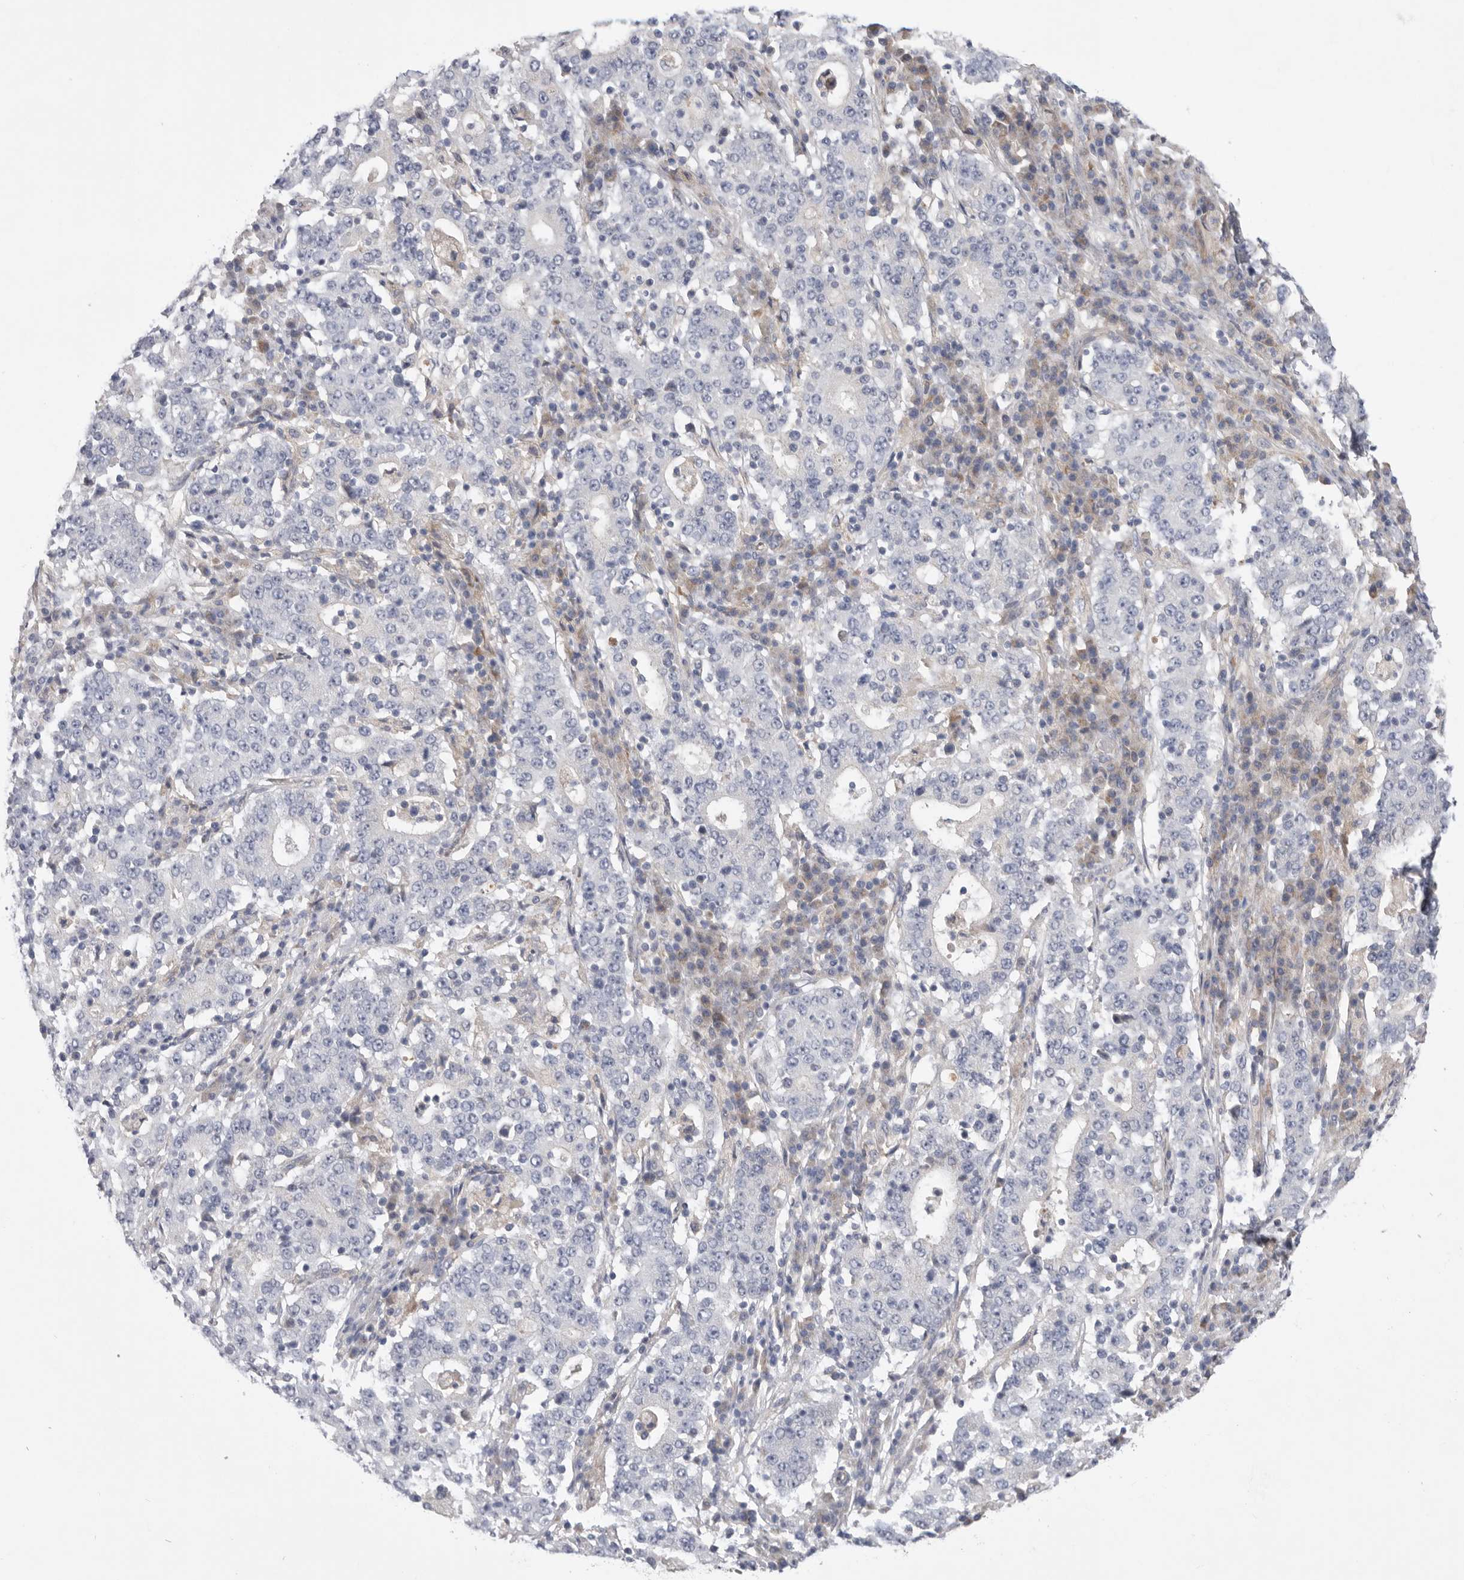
{"staining": {"intensity": "negative", "quantity": "none", "location": "none"}, "tissue": "stomach cancer", "cell_type": "Tumor cells", "image_type": "cancer", "snomed": [{"axis": "morphology", "description": "Adenocarcinoma, NOS"}, {"axis": "topography", "description": "Stomach"}], "caption": "This is an IHC micrograph of human stomach adenocarcinoma. There is no staining in tumor cells.", "gene": "MTFR1L", "patient": {"sex": "male", "age": 59}}